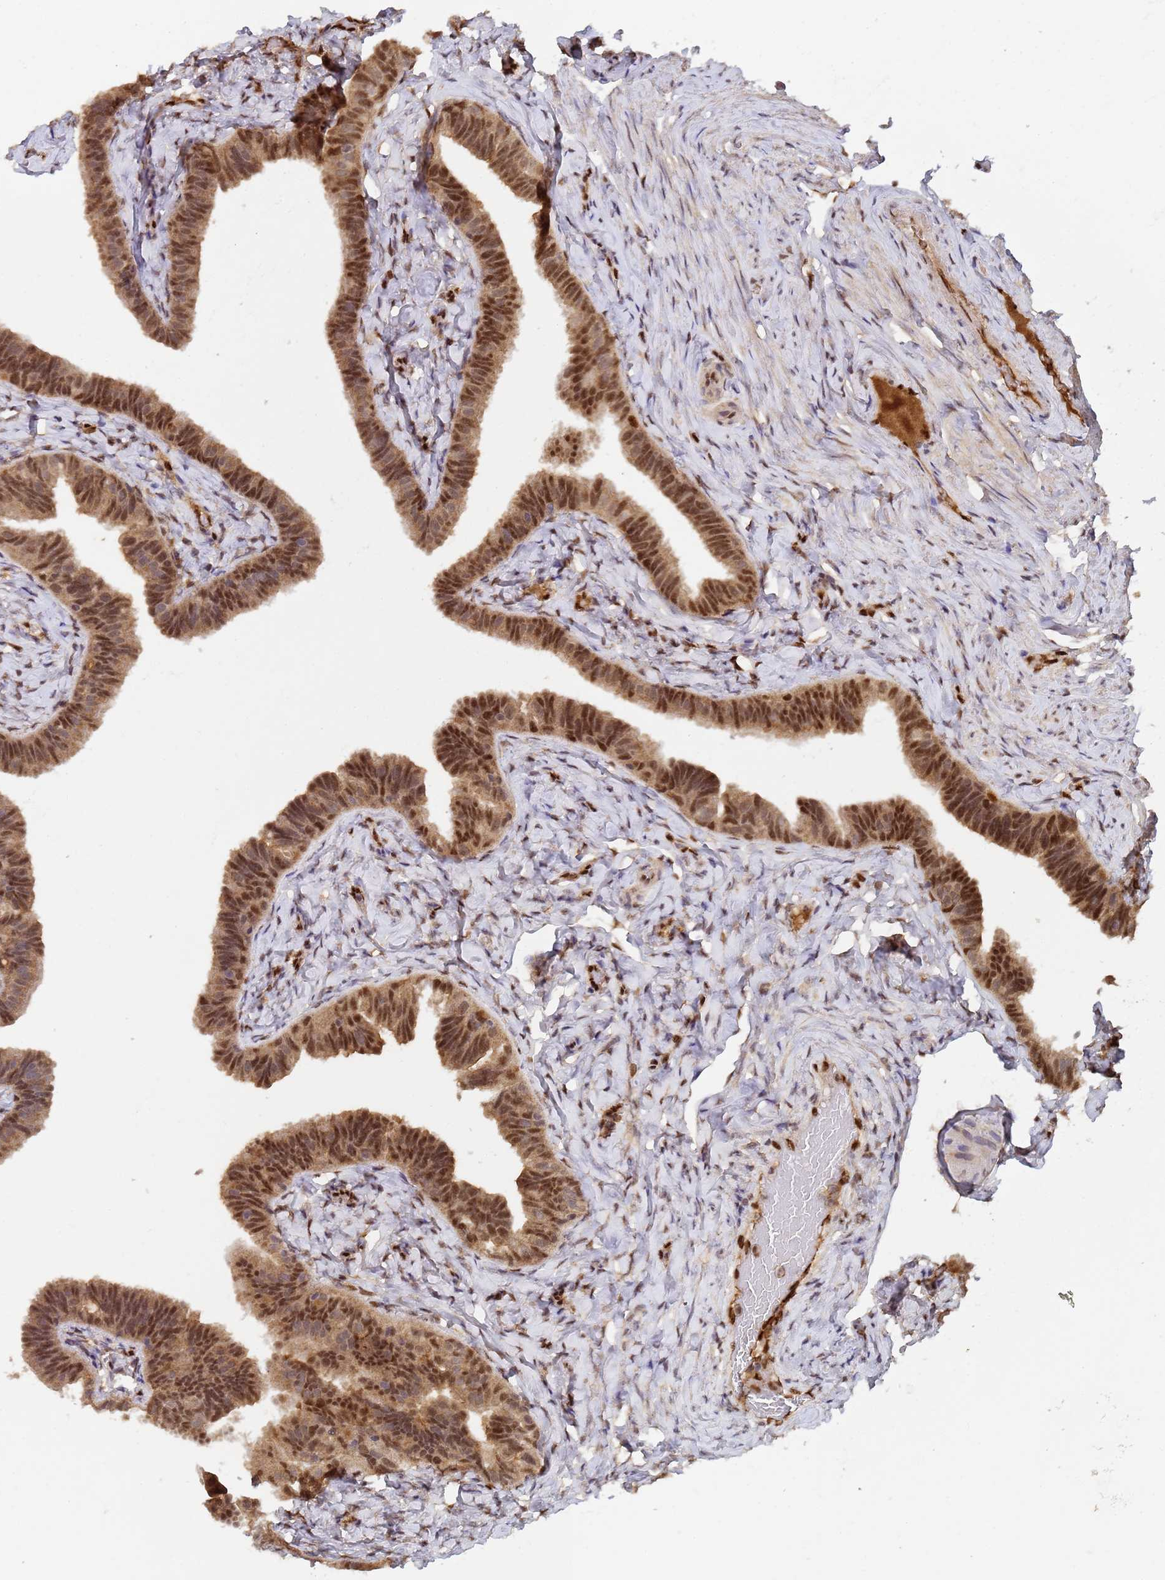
{"staining": {"intensity": "moderate", "quantity": ">75%", "location": "cytoplasmic/membranous,nuclear"}, "tissue": "fallopian tube", "cell_type": "Glandular cells", "image_type": "normal", "snomed": [{"axis": "morphology", "description": "Normal tissue, NOS"}, {"axis": "topography", "description": "Fallopian tube"}], "caption": "An IHC photomicrograph of benign tissue is shown. Protein staining in brown shows moderate cytoplasmic/membranous,nuclear positivity in fallopian tube within glandular cells.", "gene": "SECISBP2", "patient": {"sex": "female", "age": 65}}